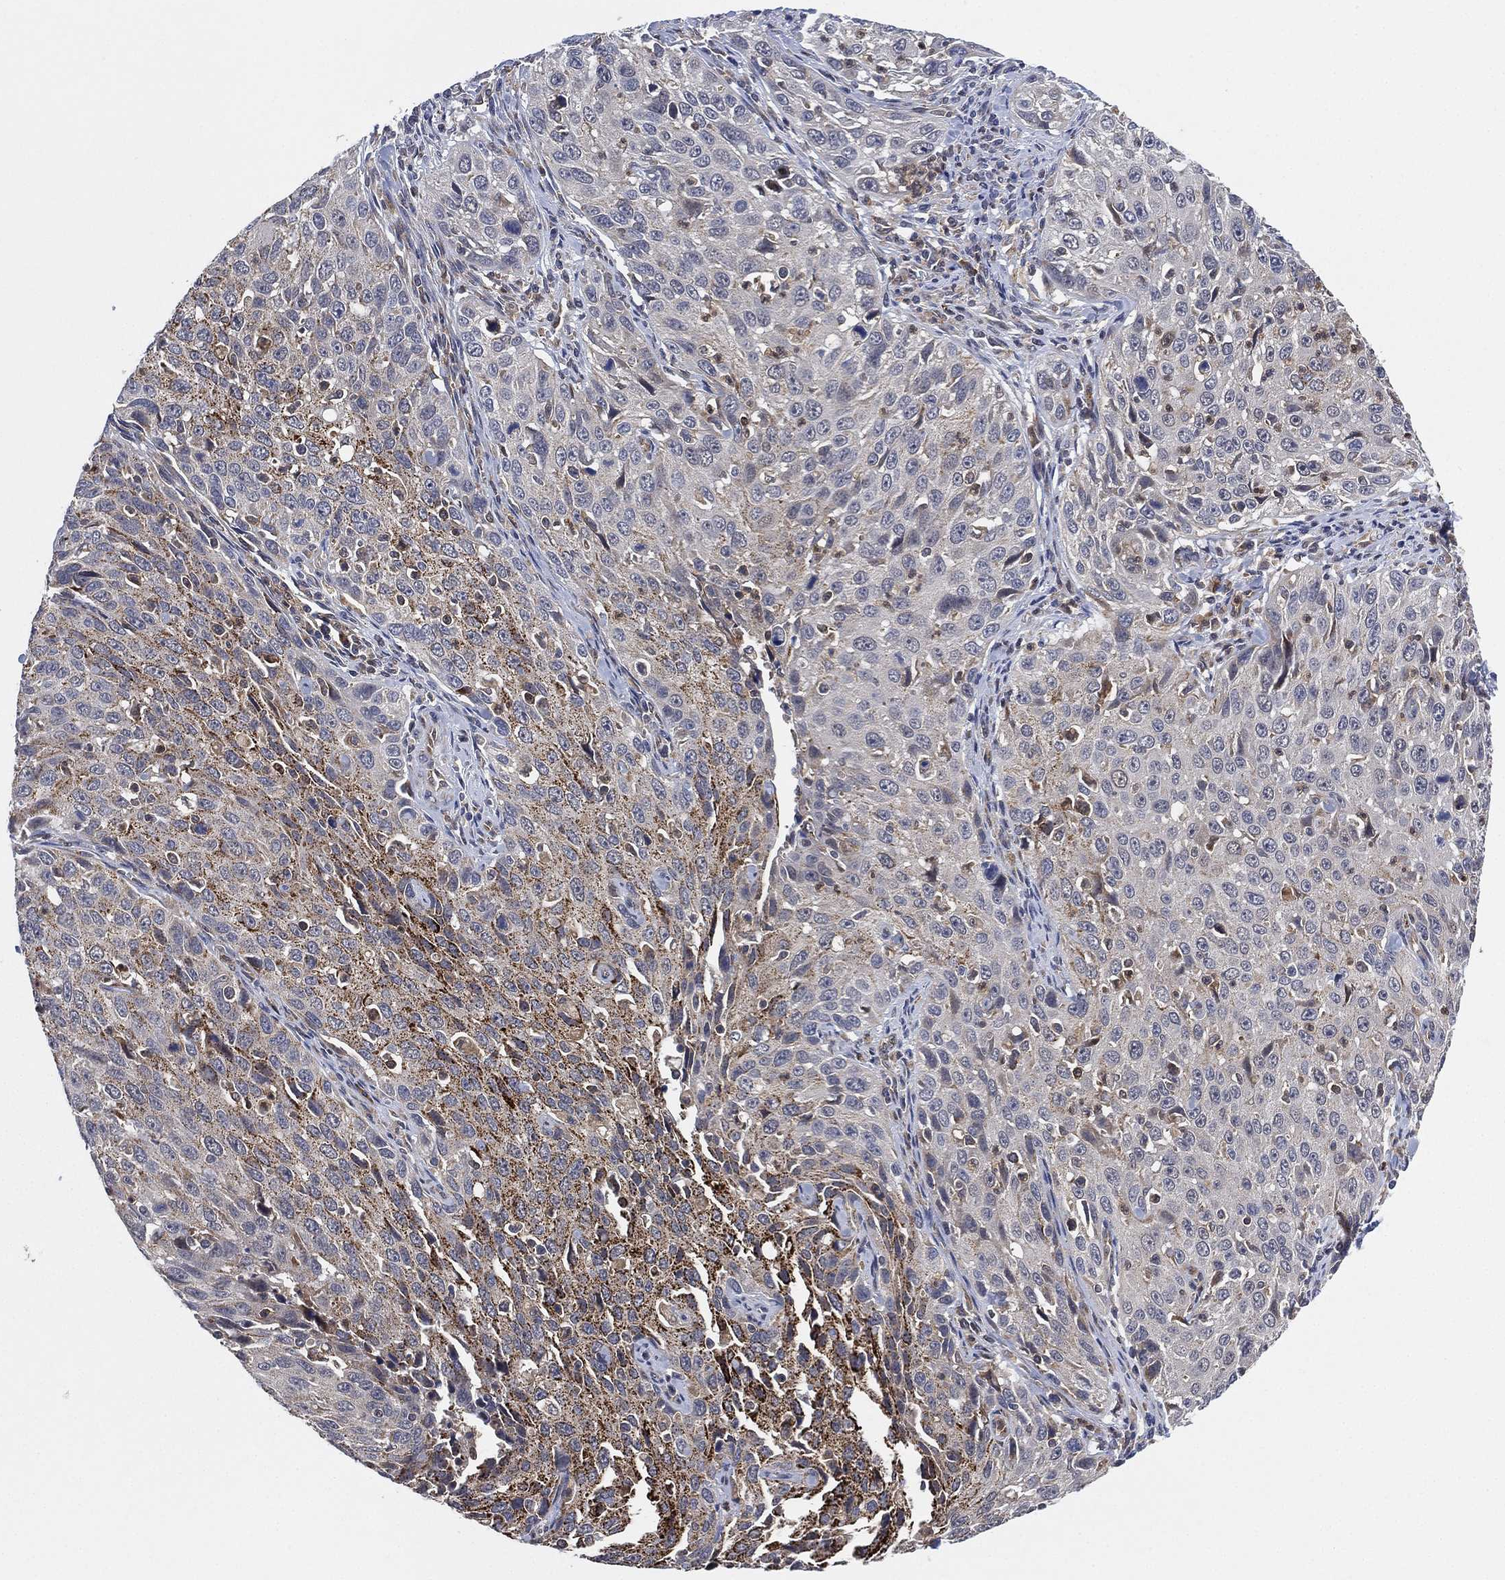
{"staining": {"intensity": "negative", "quantity": "none", "location": "none"}, "tissue": "cervical cancer", "cell_type": "Tumor cells", "image_type": "cancer", "snomed": [{"axis": "morphology", "description": "Squamous cell carcinoma, NOS"}, {"axis": "topography", "description": "Cervix"}], "caption": "Histopathology image shows no protein expression in tumor cells of cervical squamous cell carcinoma tissue.", "gene": "FES", "patient": {"sex": "female", "age": 26}}